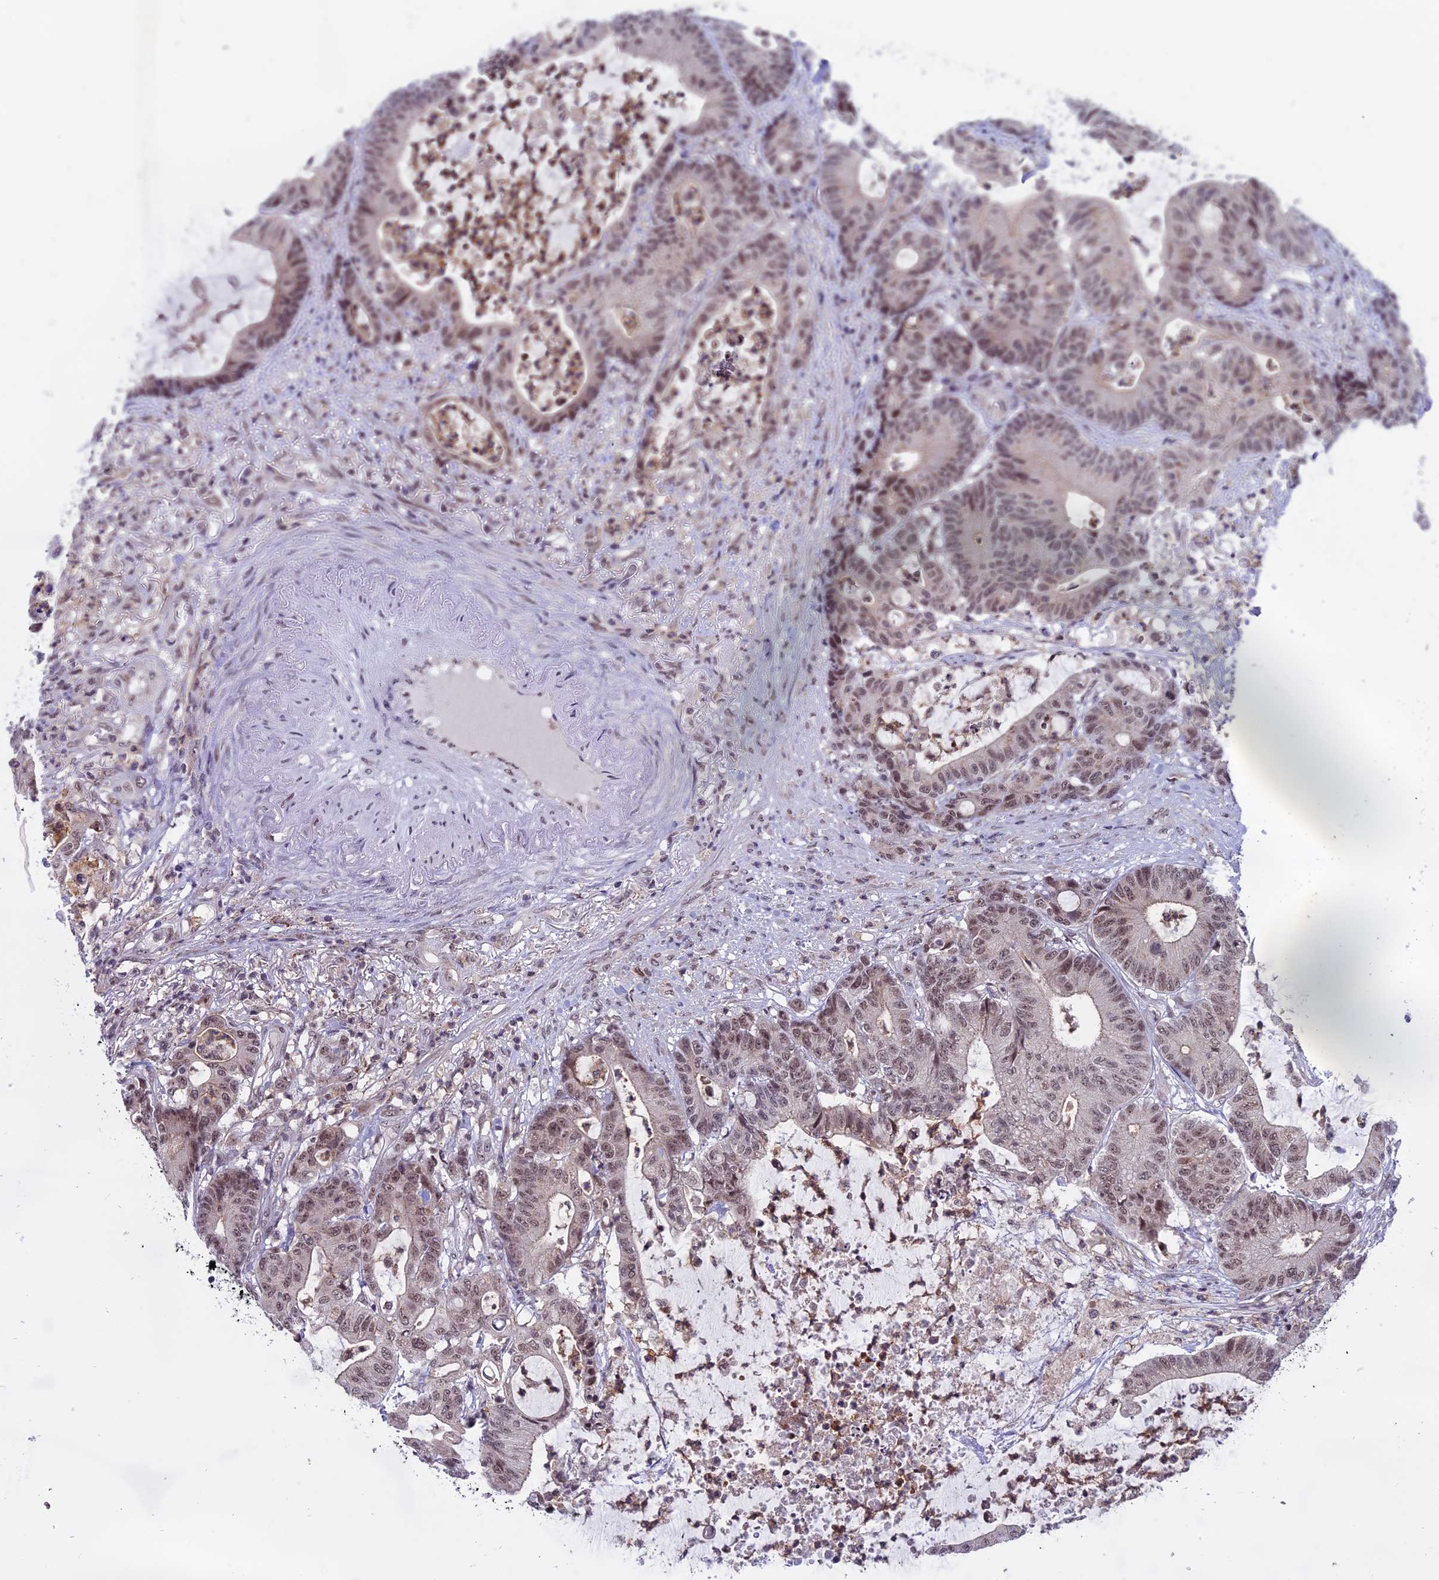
{"staining": {"intensity": "moderate", "quantity": ">75%", "location": "nuclear"}, "tissue": "colorectal cancer", "cell_type": "Tumor cells", "image_type": "cancer", "snomed": [{"axis": "morphology", "description": "Adenocarcinoma, NOS"}, {"axis": "topography", "description": "Colon"}], "caption": "Approximately >75% of tumor cells in adenocarcinoma (colorectal) exhibit moderate nuclear protein positivity as visualized by brown immunohistochemical staining.", "gene": "TADA3", "patient": {"sex": "female", "age": 84}}